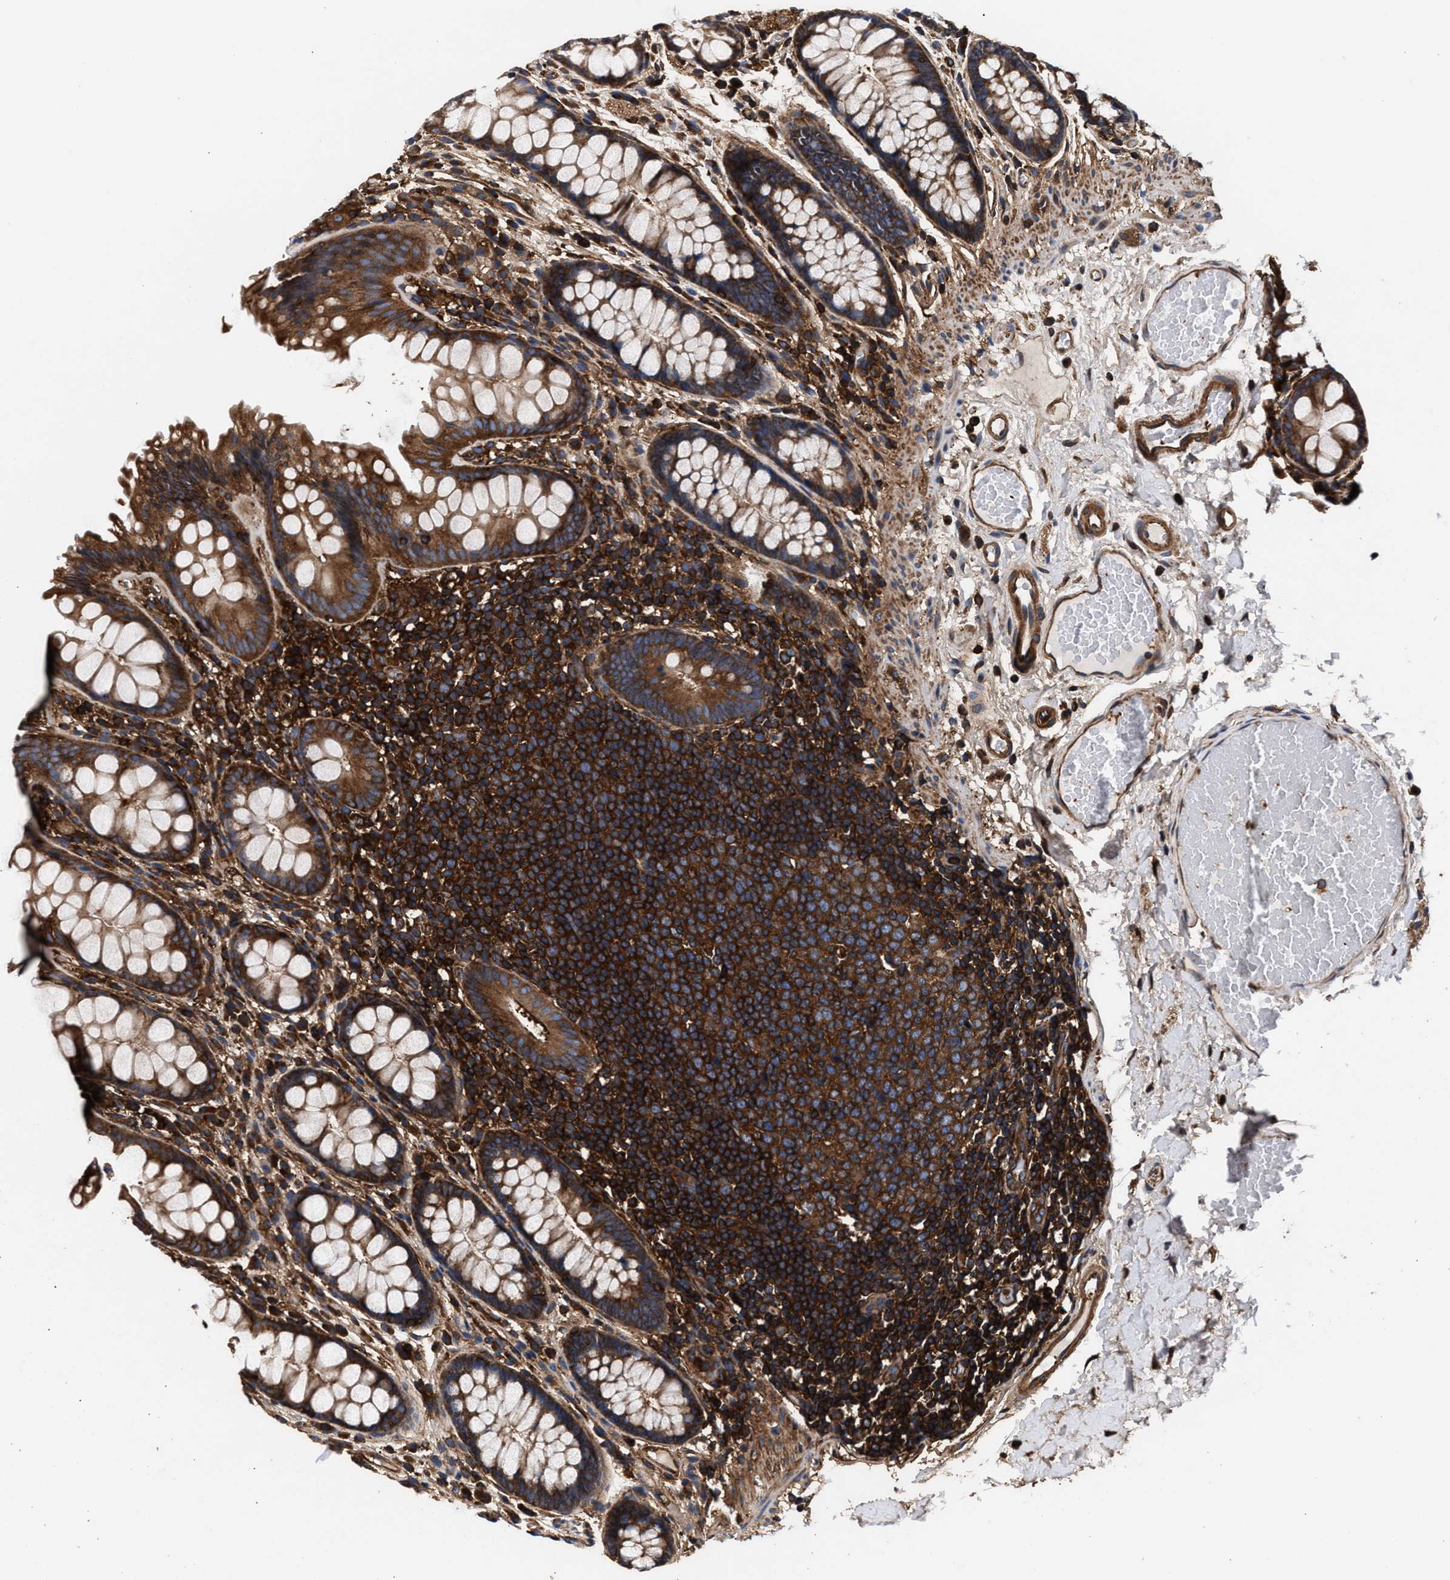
{"staining": {"intensity": "strong", "quantity": ">75%", "location": "cytoplasmic/membranous"}, "tissue": "colon", "cell_type": "Endothelial cells", "image_type": "normal", "snomed": [{"axis": "morphology", "description": "Normal tissue, NOS"}, {"axis": "topography", "description": "Colon"}], "caption": "DAB (3,3'-diaminobenzidine) immunohistochemical staining of normal human colon shows strong cytoplasmic/membranous protein positivity in about >75% of endothelial cells. The staining is performed using DAB brown chromogen to label protein expression. The nuclei are counter-stained blue using hematoxylin.", "gene": "ENSG00000286112", "patient": {"sex": "female", "age": 56}}